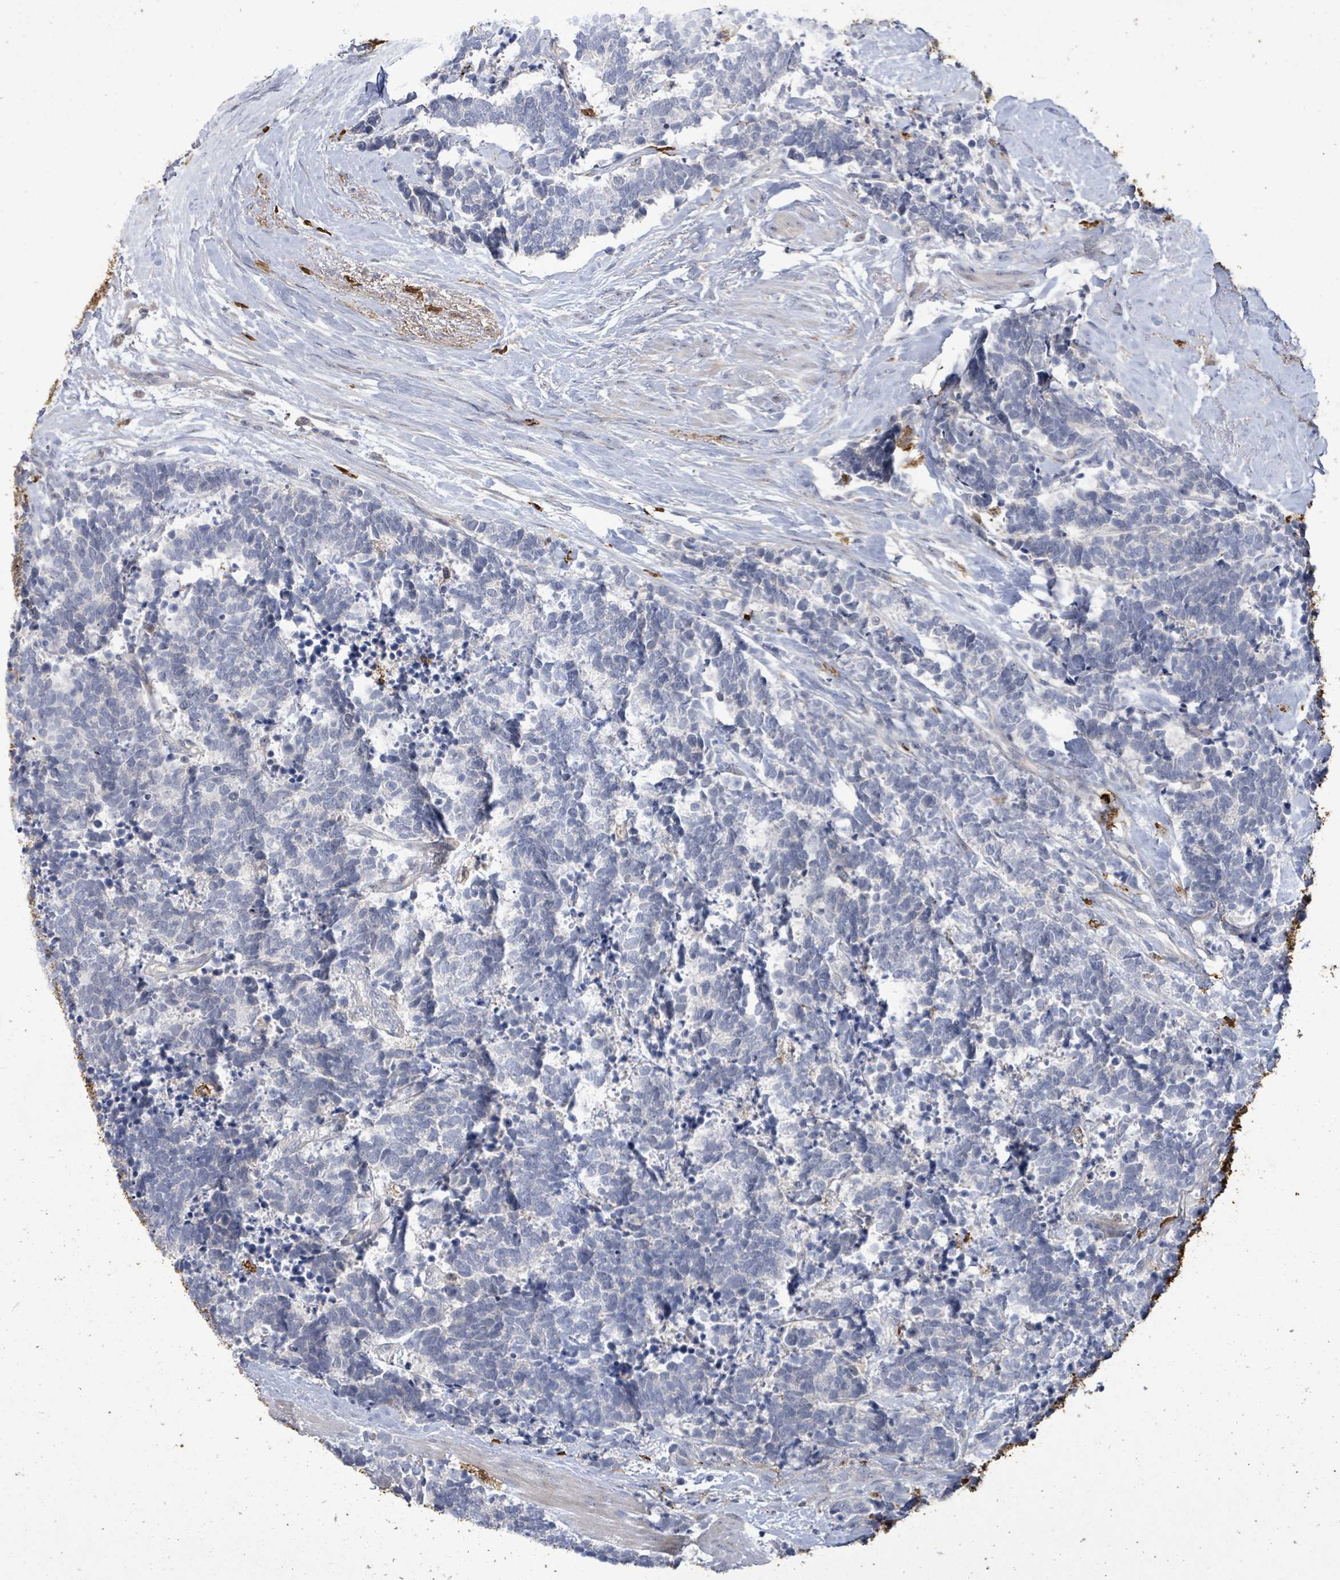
{"staining": {"intensity": "negative", "quantity": "none", "location": "none"}, "tissue": "carcinoid", "cell_type": "Tumor cells", "image_type": "cancer", "snomed": [{"axis": "morphology", "description": "Carcinoma, NOS"}, {"axis": "morphology", "description": "Carcinoid, malignant, NOS"}, {"axis": "topography", "description": "Prostate"}], "caption": "This is an immunohistochemistry micrograph of human carcinoid. There is no expression in tumor cells.", "gene": "FAM210A", "patient": {"sex": "male", "age": 57}}